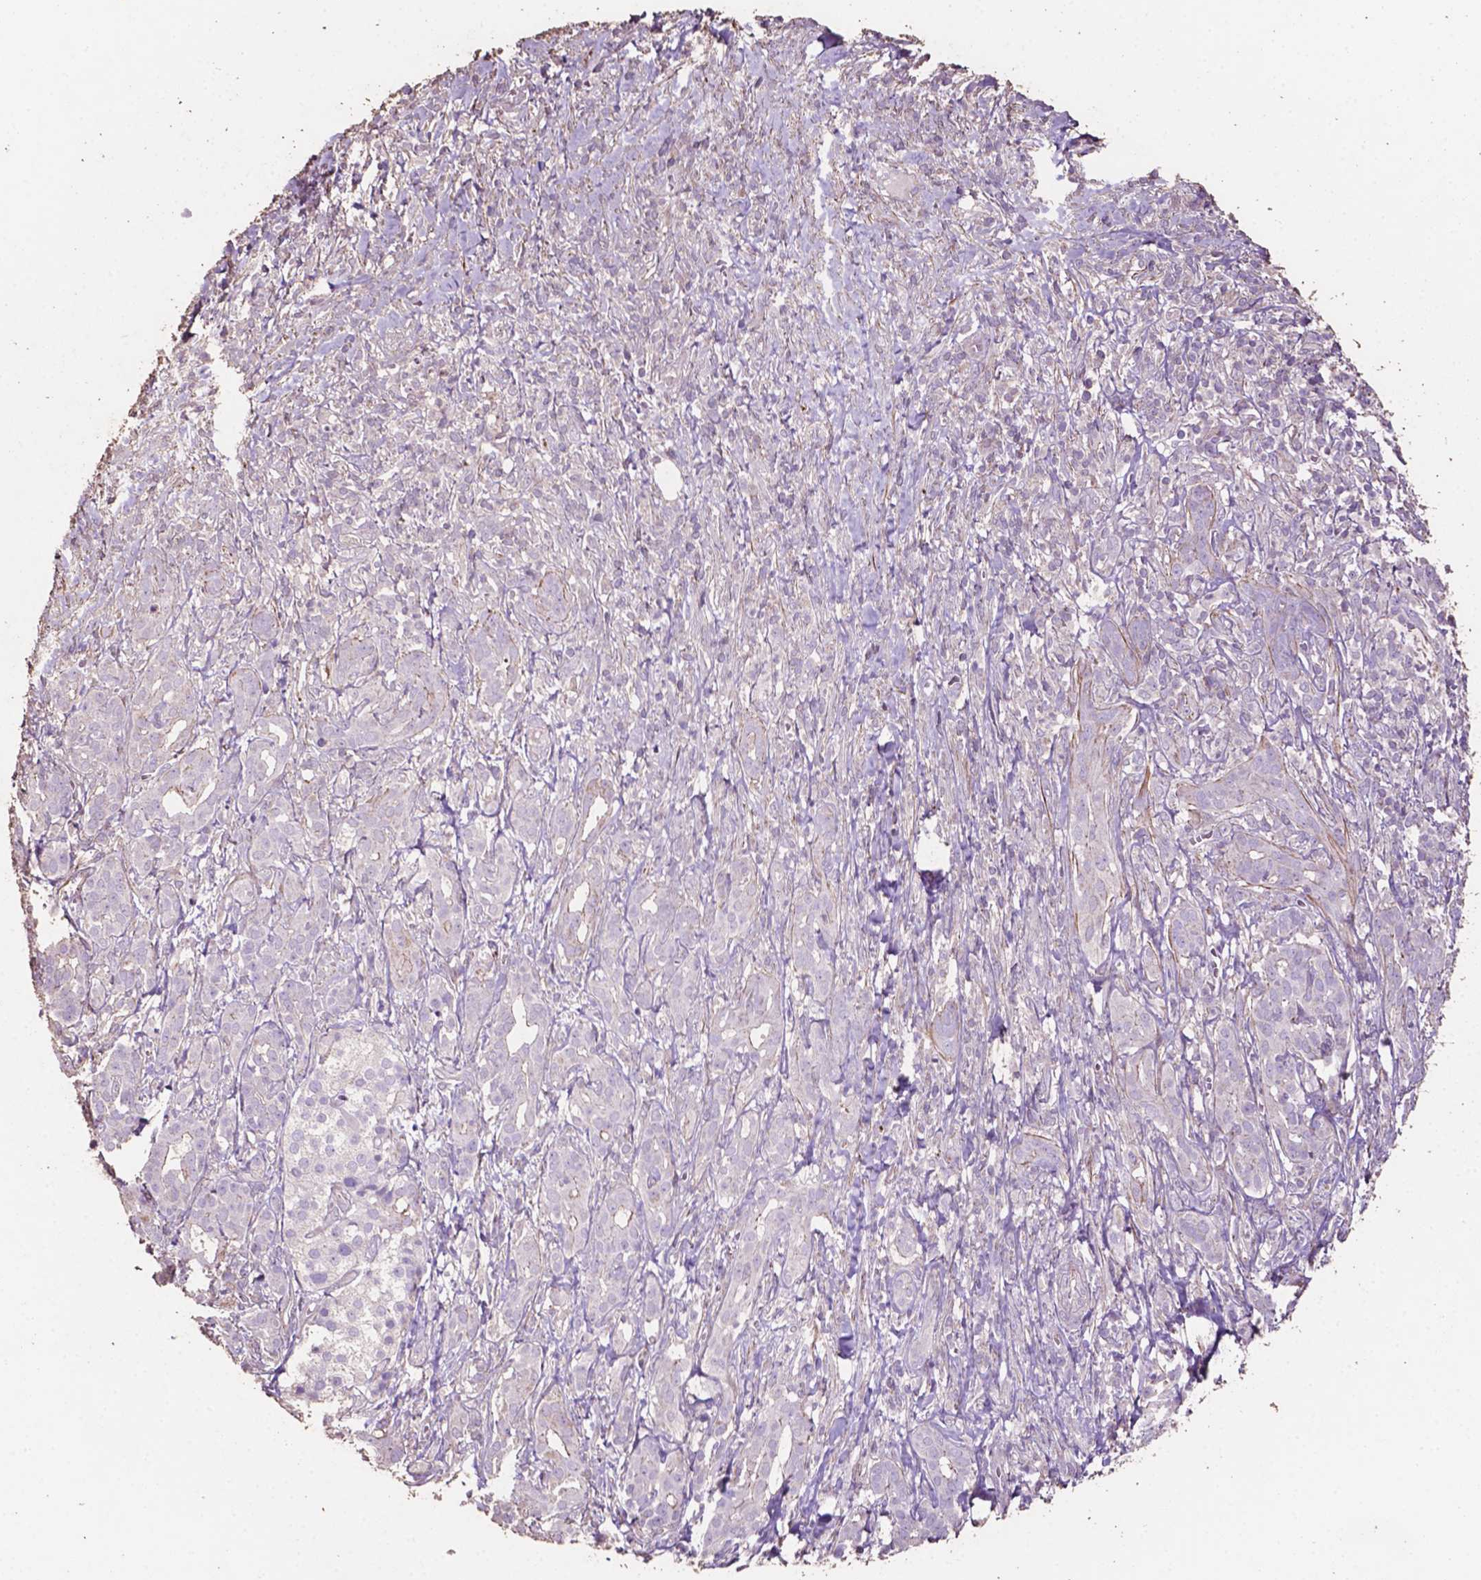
{"staining": {"intensity": "negative", "quantity": "none", "location": "none"}, "tissue": "pancreatic cancer", "cell_type": "Tumor cells", "image_type": "cancer", "snomed": [{"axis": "morphology", "description": "Adenocarcinoma, NOS"}, {"axis": "topography", "description": "Pancreas"}], "caption": "Tumor cells show no significant positivity in adenocarcinoma (pancreatic). (DAB (3,3'-diaminobenzidine) IHC, high magnification).", "gene": "COMMD4", "patient": {"sex": "male", "age": 61}}